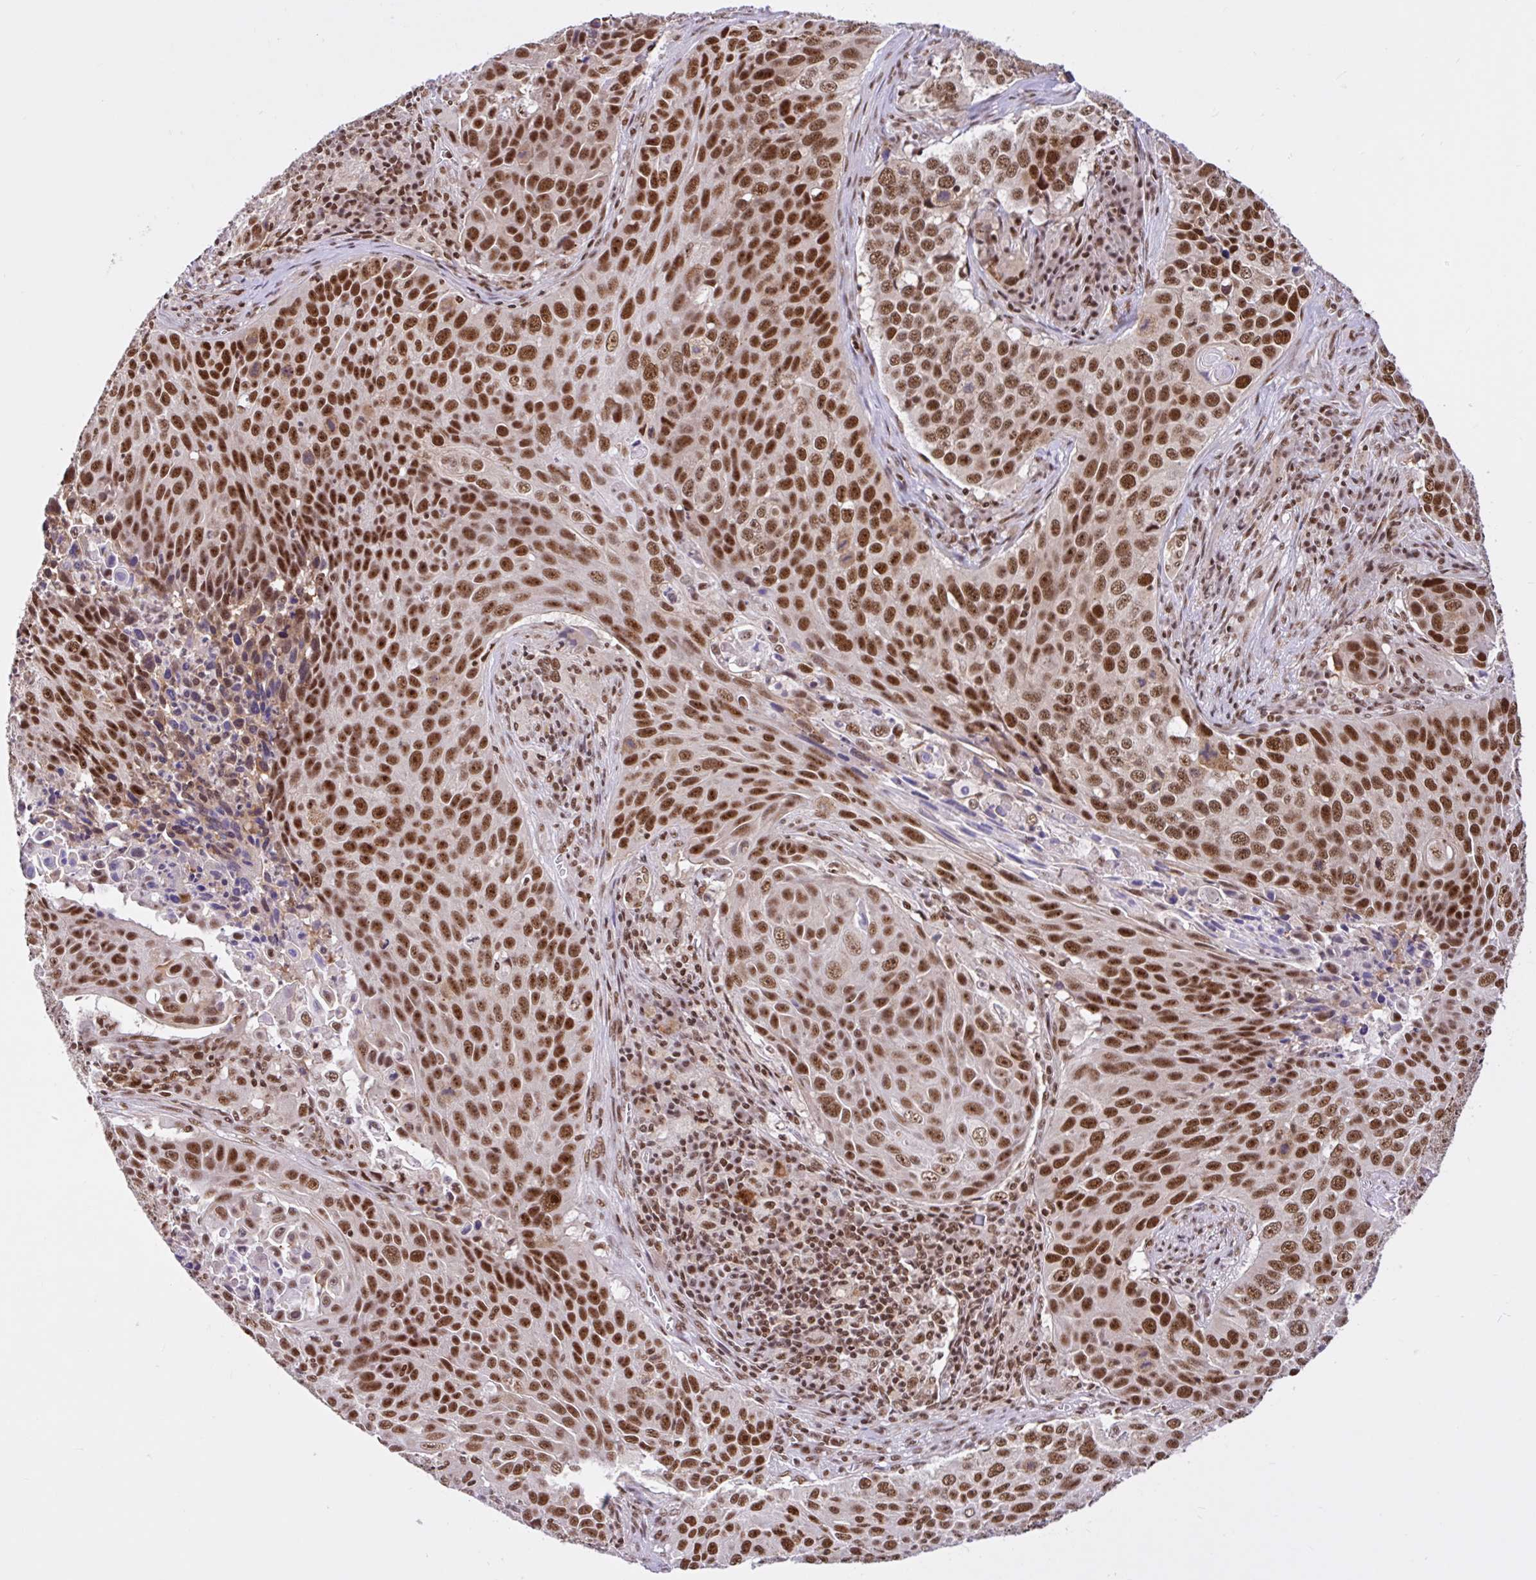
{"staining": {"intensity": "moderate", "quantity": ">75%", "location": "nuclear"}, "tissue": "lung cancer", "cell_type": "Tumor cells", "image_type": "cancer", "snomed": [{"axis": "morphology", "description": "Squamous cell carcinoma, NOS"}, {"axis": "topography", "description": "Lung"}], "caption": "Immunohistochemical staining of lung cancer (squamous cell carcinoma) exhibits moderate nuclear protein expression in about >75% of tumor cells.", "gene": "CCDC12", "patient": {"sex": "male", "age": 78}}